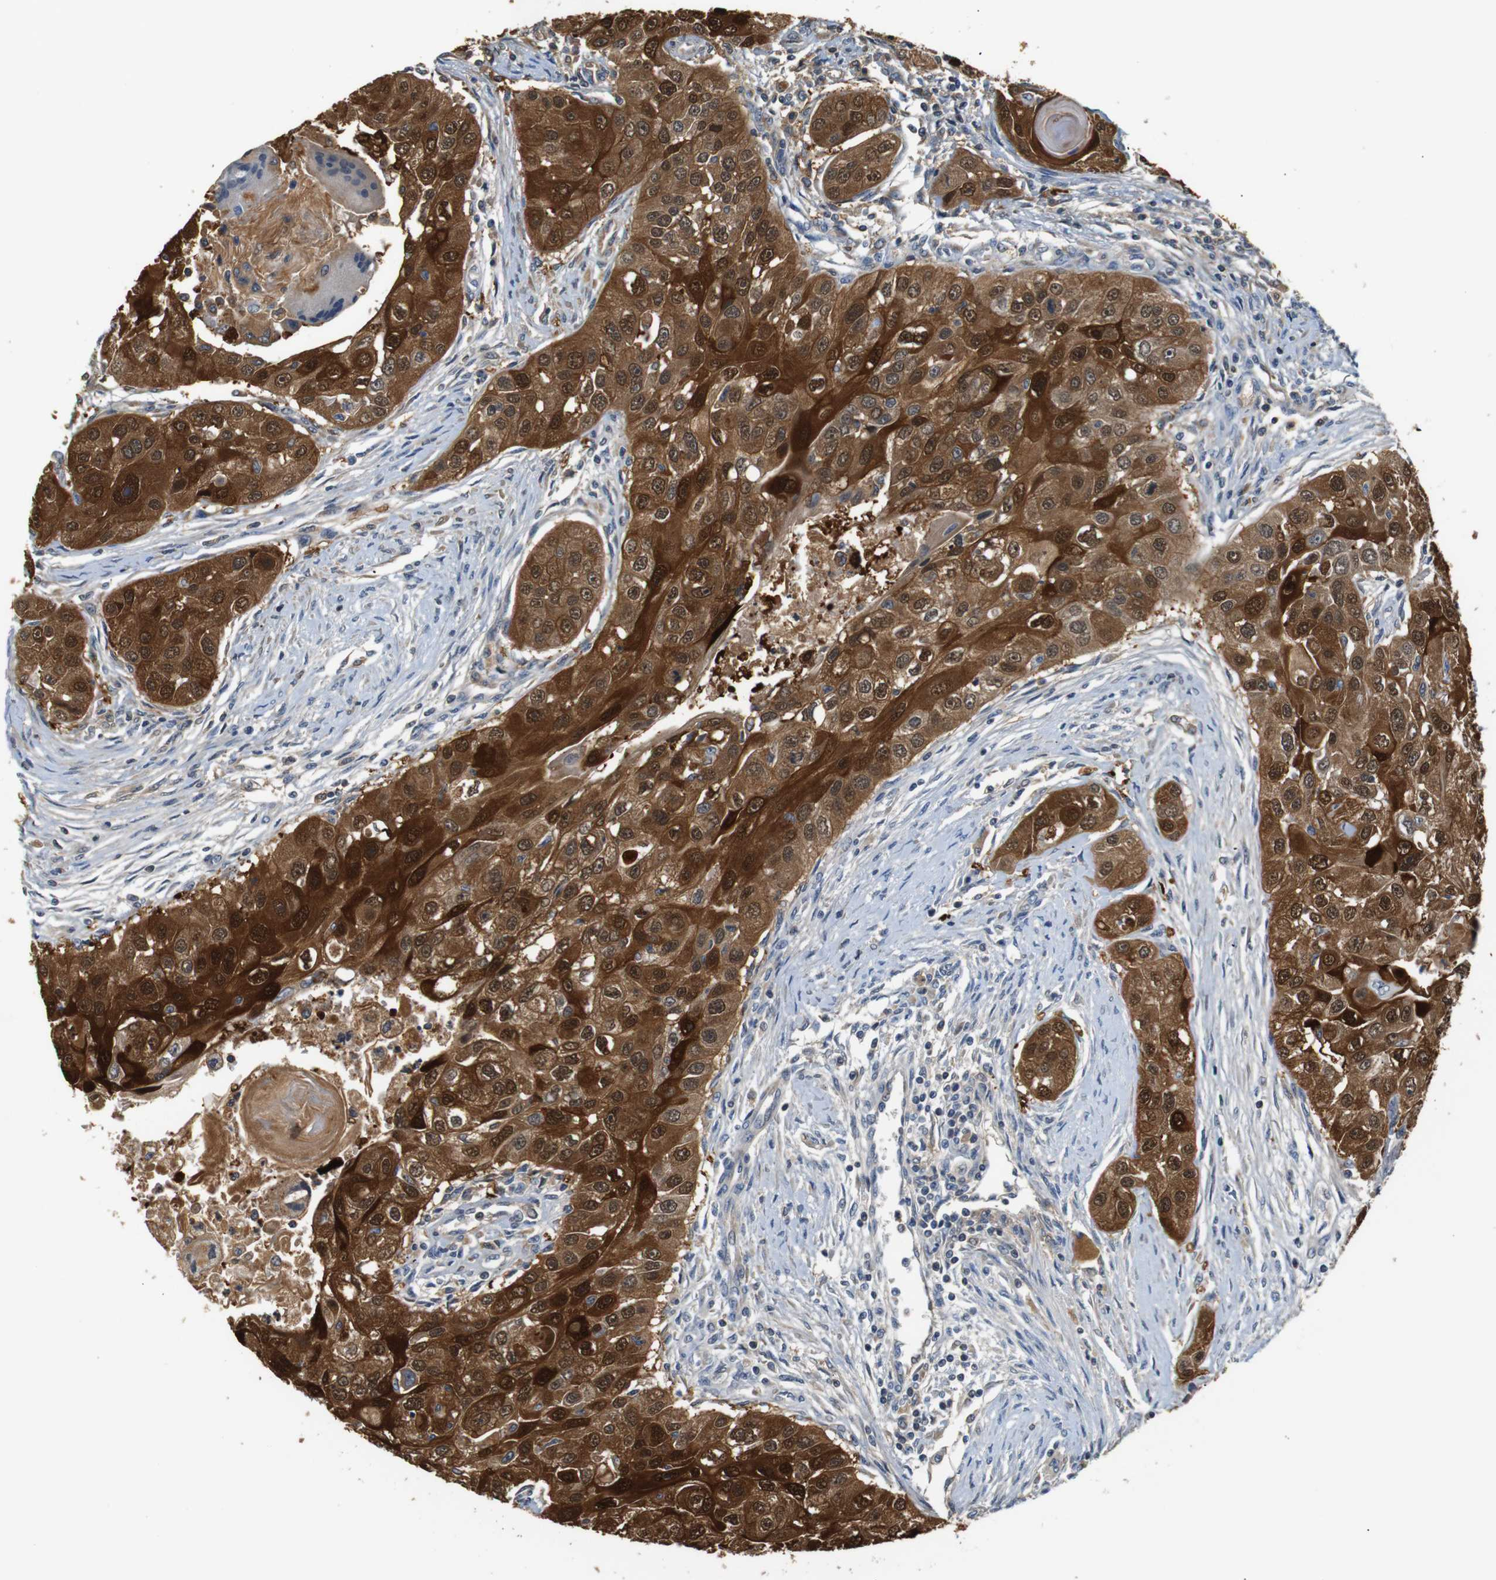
{"staining": {"intensity": "strong", "quantity": ">75%", "location": "cytoplasmic/membranous,nuclear"}, "tissue": "head and neck cancer", "cell_type": "Tumor cells", "image_type": "cancer", "snomed": [{"axis": "morphology", "description": "Normal tissue, NOS"}, {"axis": "morphology", "description": "Squamous cell carcinoma, NOS"}, {"axis": "topography", "description": "Skeletal muscle"}, {"axis": "topography", "description": "Head-Neck"}], "caption": "This photomicrograph reveals immunohistochemistry (IHC) staining of head and neck squamous cell carcinoma, with high strong cytoplasmic/membranous and nuclear positivity in approximately >75% of tumor cells.", "gene": "SFN", "patient": {"sex": "male", "age": 51}}